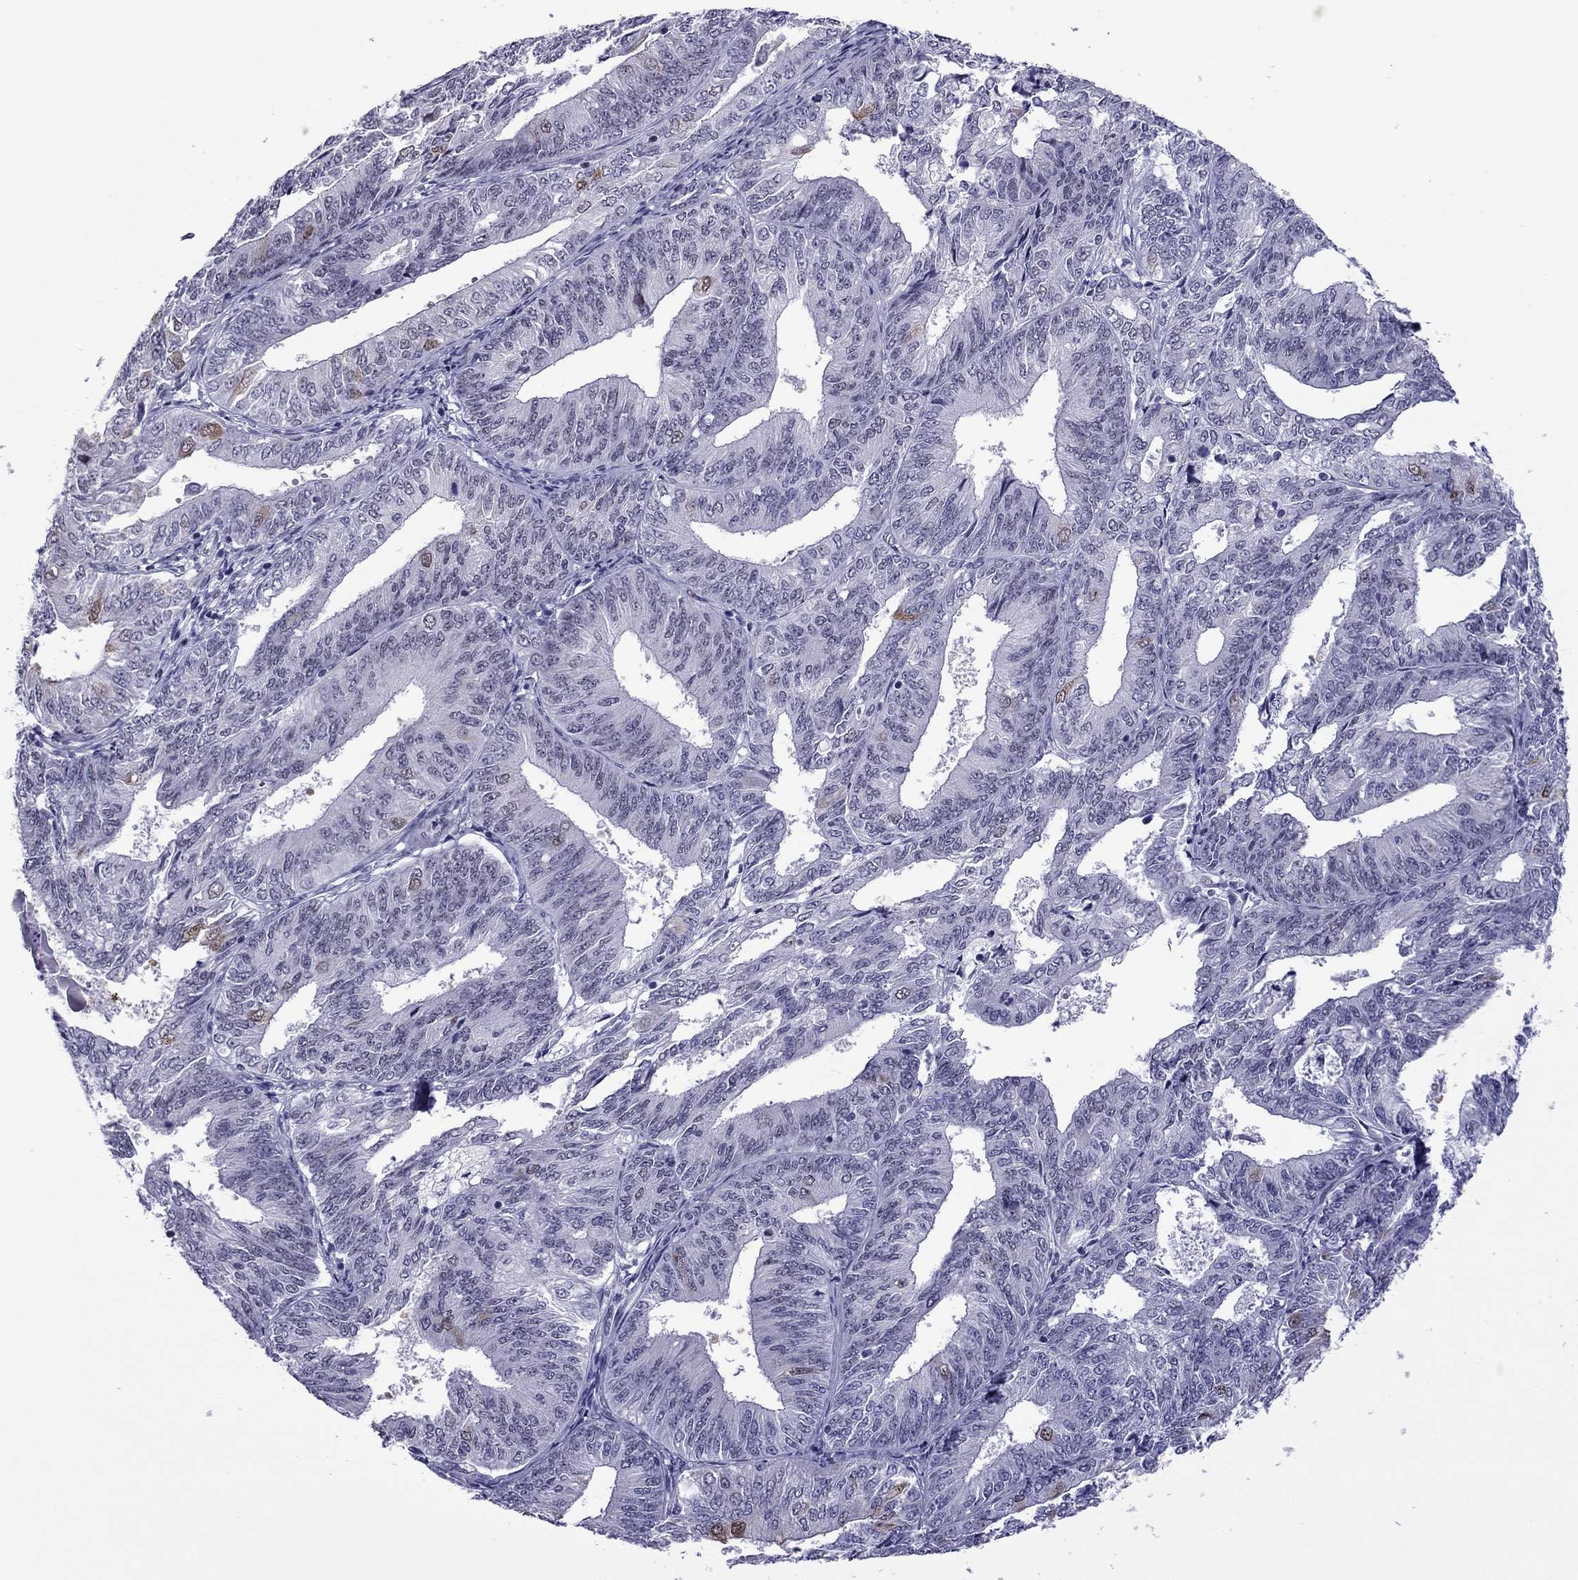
{"staining": {"intensity": "moderate", "quantity": "<25%", "location": "cytoplasmic/membranous,nuclear"}, "tissue": "endometrial cancer", "cell_type": "Tumor cells", "image_type": "cancer", "snomed": [{"axis": "morphology", "description": "Adenocarcinoma, NOS"}, {"axis": "topography", "description": "Endometrium"}], "caption": "Tumor cells reveal low levels of moderate cytoplasmic/membranous and nuclear staining in approximately <25% of cells in human adenocarcinoma (endometrial). The staining is performed using DAB brown chromogen to label protein expression. The nuclei are counter-stained blue using hematoxylin.", "gene": "MYLK3", "patient": {"sex": "female", "age": 58}}